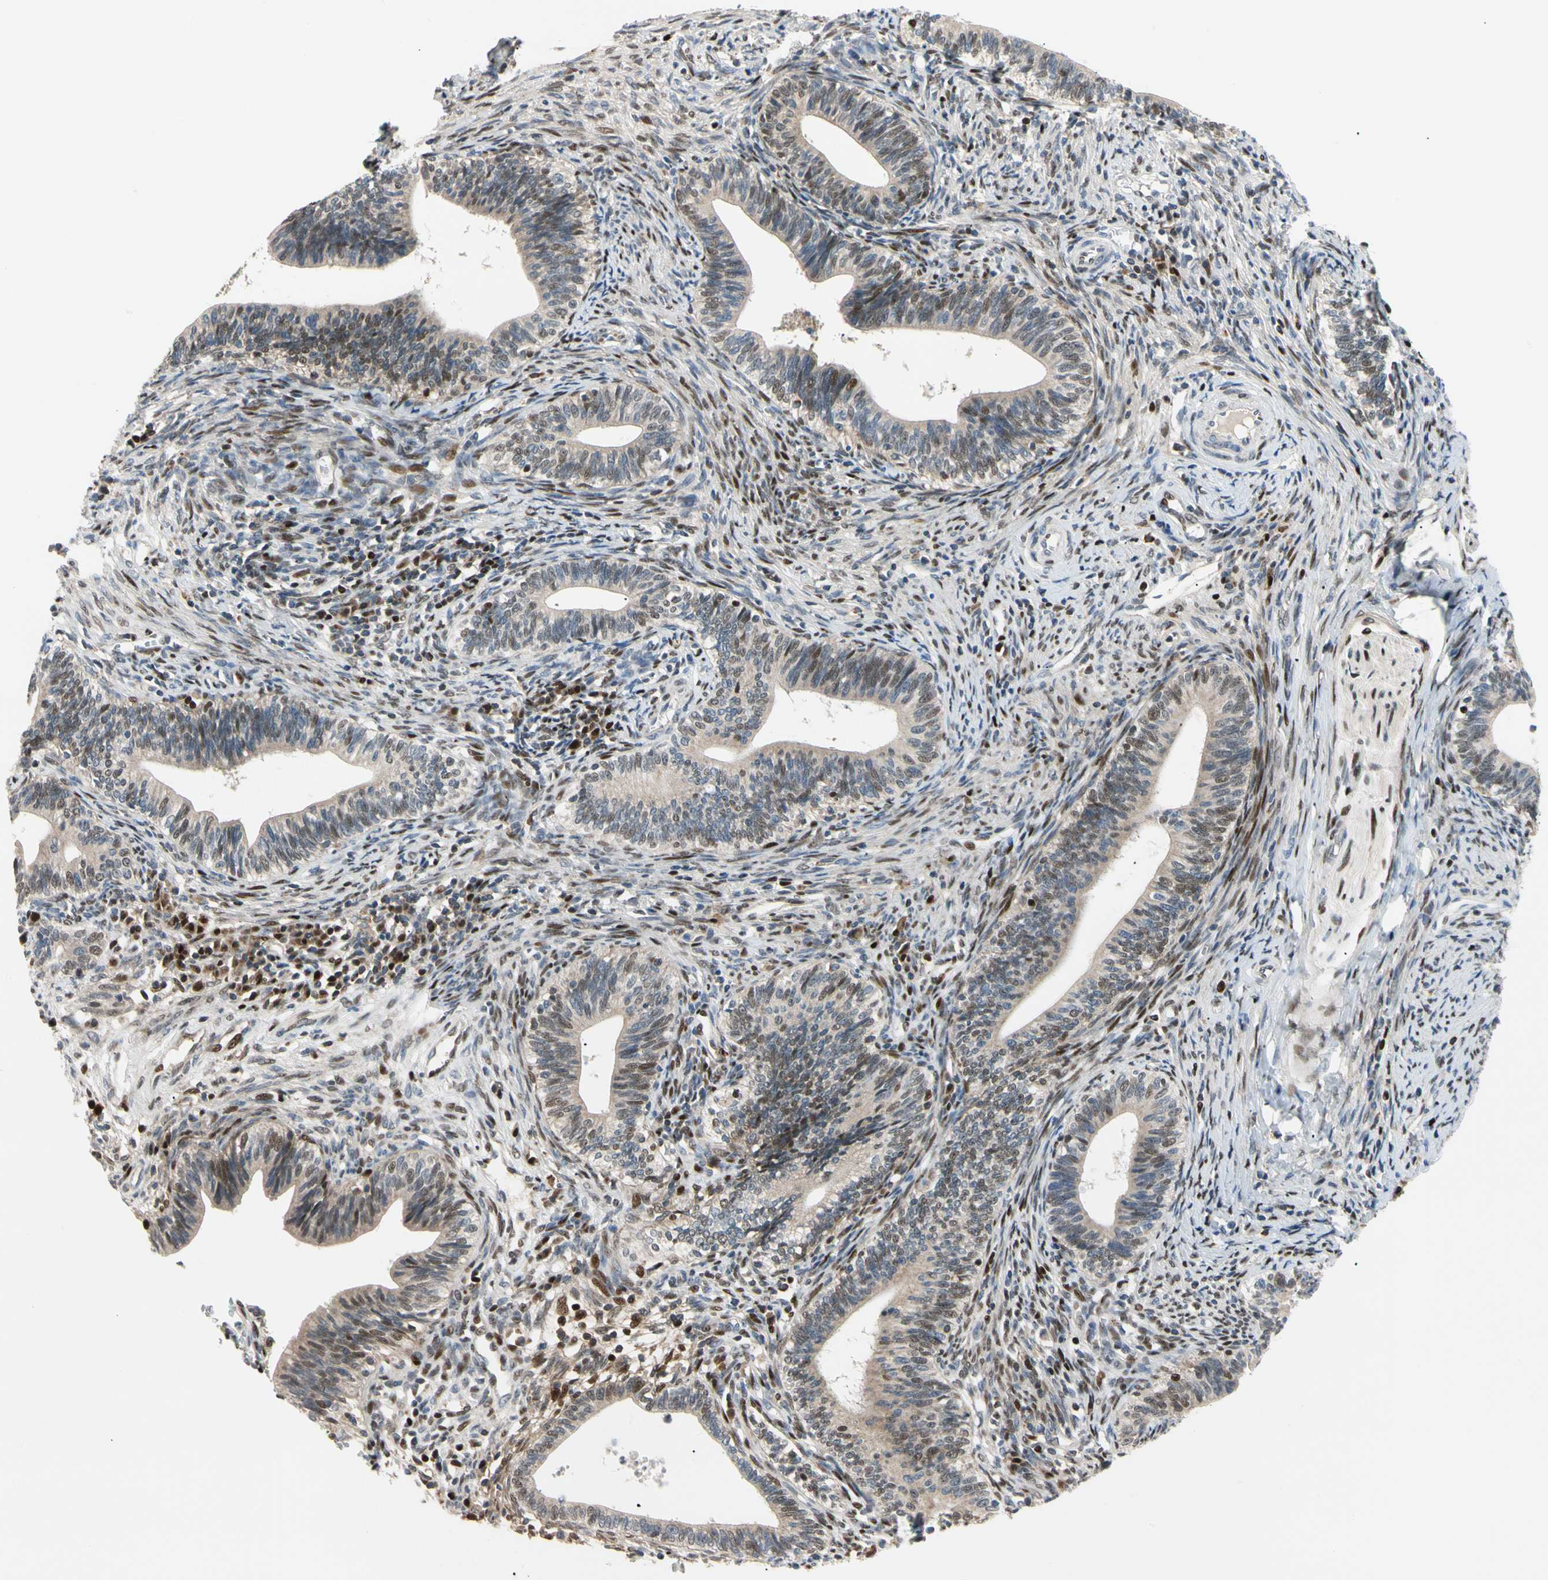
{"staining": {"intensity": "moderate", "quantity": "25%-75%", "location": "nuclear"}, "tissue": "cervical cancer", "cell_type": "Tumor cells", "image_type": "cancer", "snomed": [{"axis": "morphology", "description": "Adenocarcinoma, NOS"}, {"axis": "topography", "description": "Cervix"}], "caption": "Cervical cancer (adenocarcinoma) tissue reveals moderate nuclear expression in about 25%-75% of tumor cells, visualized by immunohistochemistry. The protein is stained brown, and the nuclei are stained in blue (DAB (3,3'-diaminobenzidine) IHC with brightfield microscopy, high magnification).", "gene": "E2F1", "patient": {"sex": "female", "age": 44}}